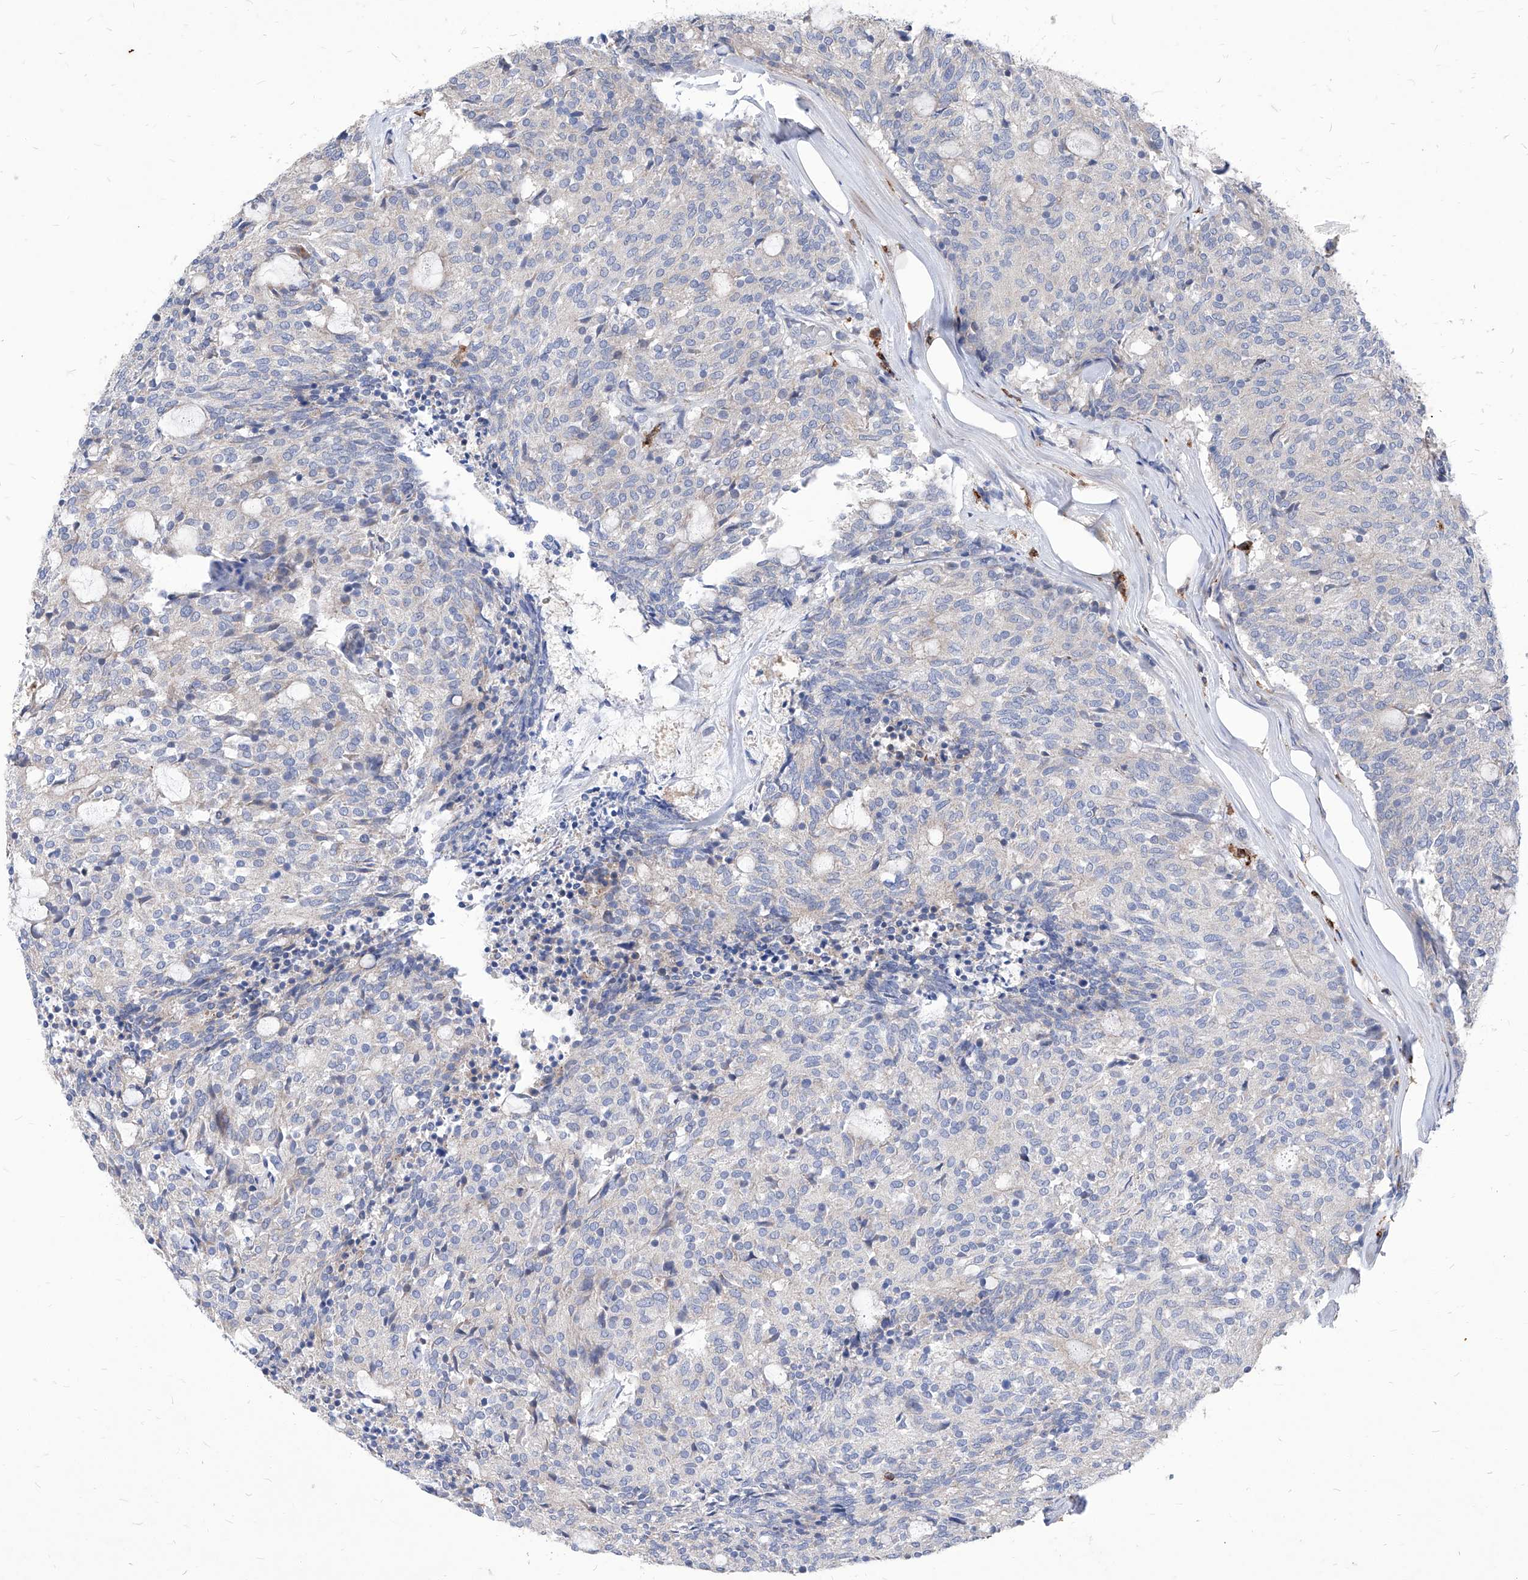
{"staining": {"intensity": "negative", "quantity": "none", "location": "none"}, "tissue": "carcinoid", "cell_type": "Tumor cells", "image_type": "cancer", "snomed": [{"axis": "morphology", "description": "Carcinoid, malignant, NOS"}, {"axis": "topography", "description": "Pancreas"}], "caption": "An image of carcinoid stained for a protein shows no brown staining in tumor cells. (Stains: DAB immunohistochemistry with hematoxylin counter stain, Microscopy: brightfield microscopy at high magnification).", "gene": "UBOX5", "patient": {"sex": "female", "age": 54}}